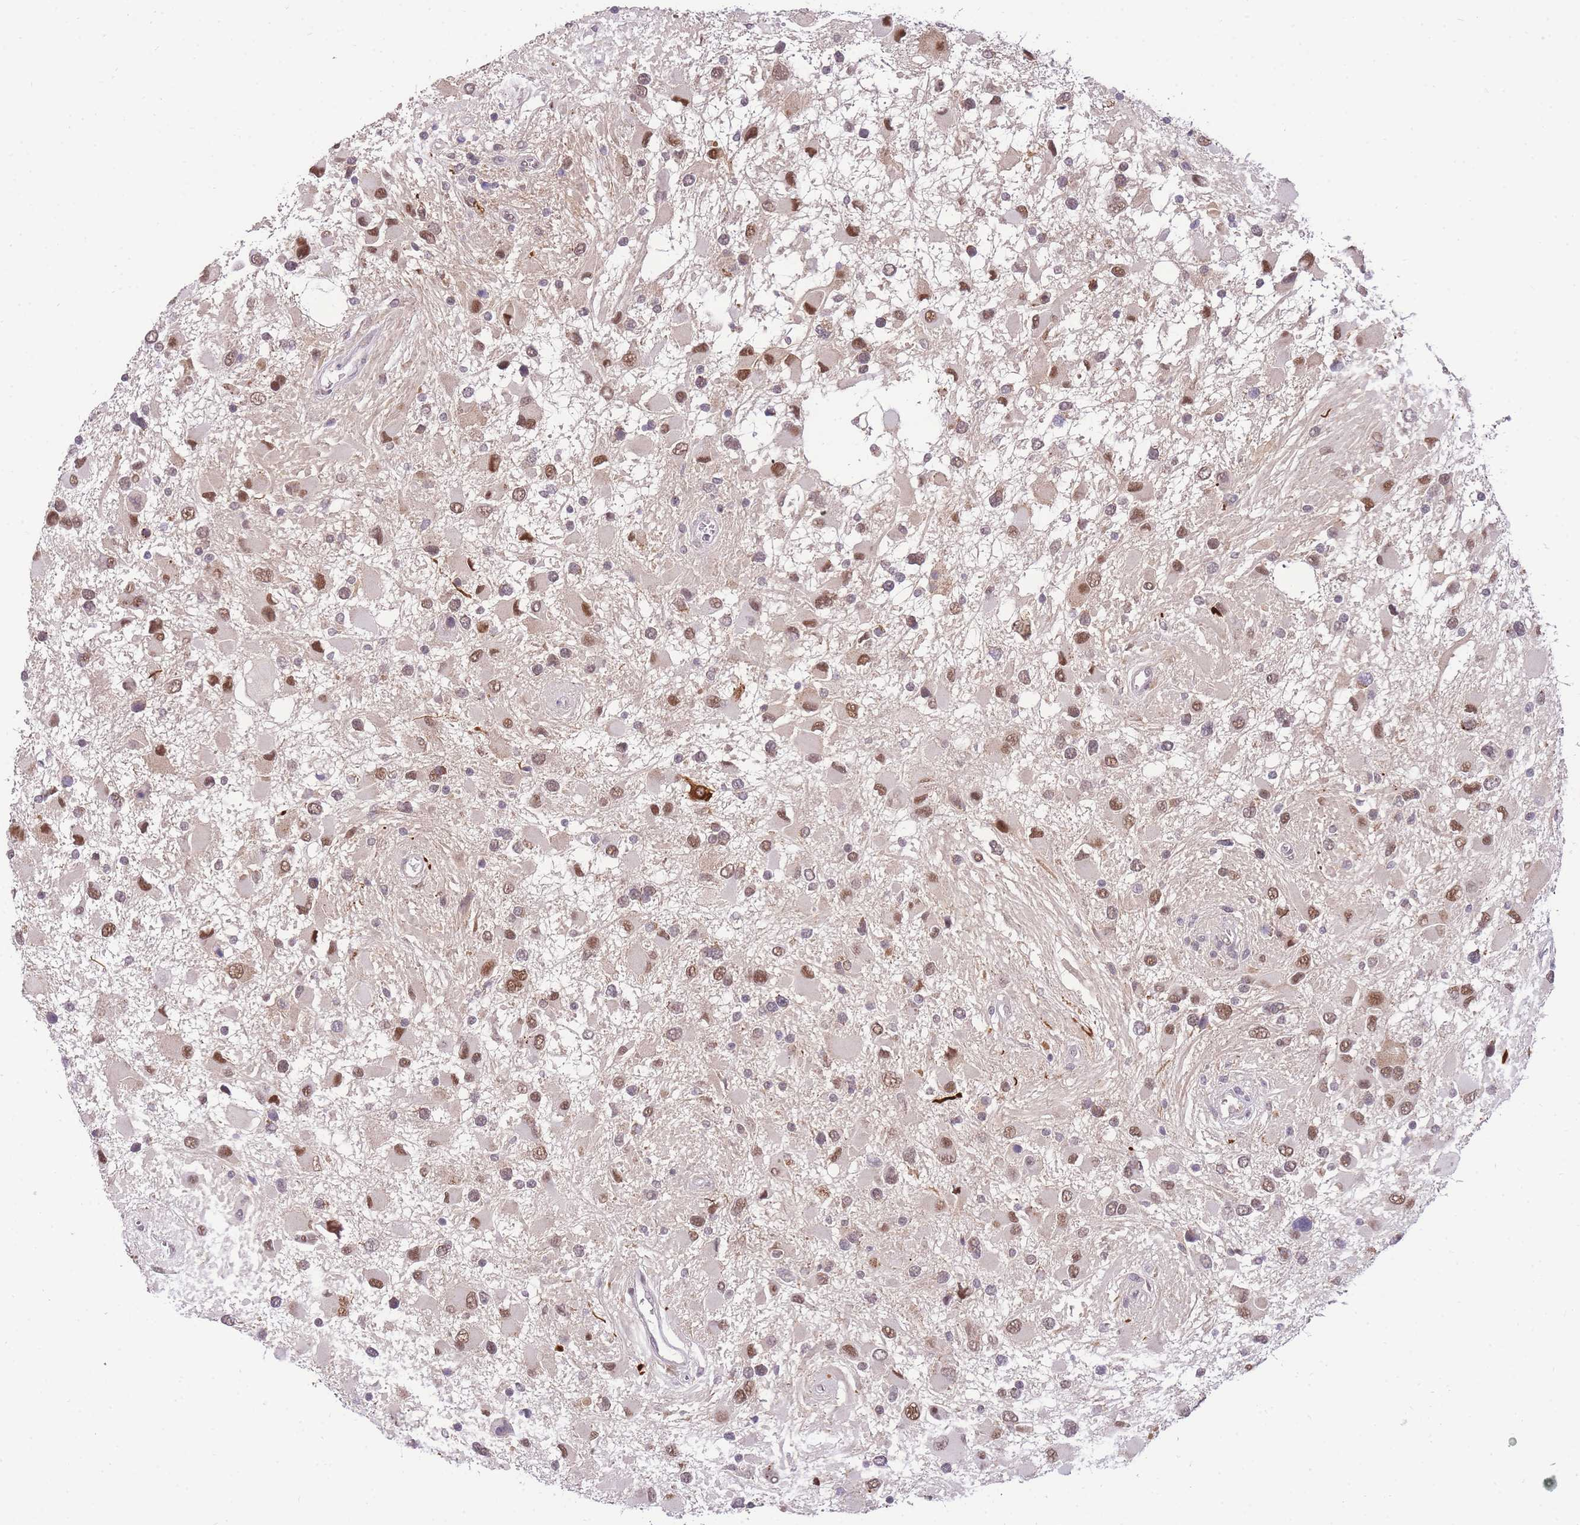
{"staining": {"intensity": "moderate", "quantity": ">75%", "location": "nuclear"}, "tissue": "glioma", "cell_type": "Tumor cells", "image_type": "cancer", "snomed": [{"axis": "morphology", "description": "Glioma, malignant, High grade"}, {"axis": "topography", "description": "Brain"}], "caption": "Human glioma stained with a brown dye demonstrates moderate nuclear positive positivity in approximately >75% of tumor cells.", "gene": "PUS10", "patient": {"sex": "male", "age": 53}}